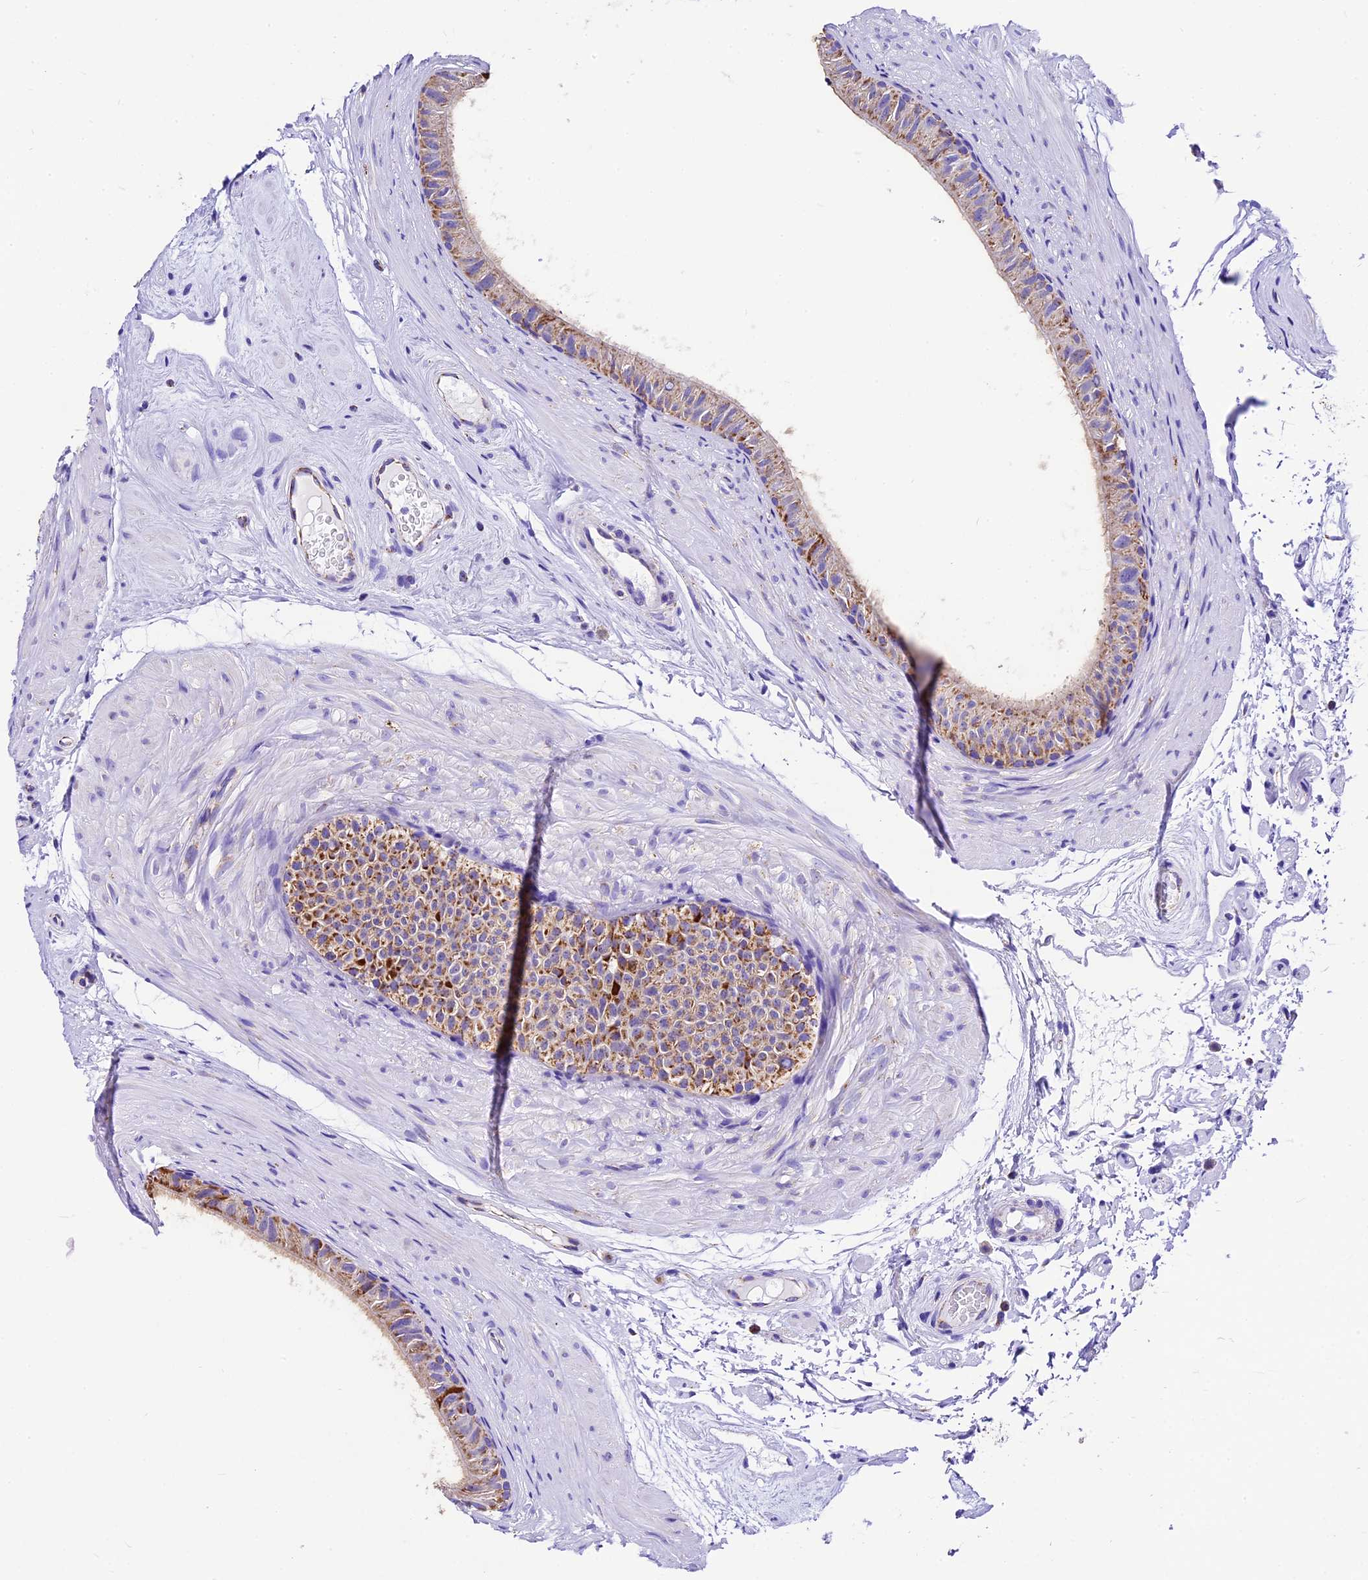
{"staining": {"intensity": "moderate", "quantity": "25%-75%", "location": "cytoplasmic/membranous"}, "tissue": "epididymis", "cell_type": "Glandular cells", "image_type": "normal", "snomed": [{"axis": "morphology", "description": "Normal tissue, NOS"}, {"axis": "topography", "description": "Epididymis"}], "caption": "Epididymis stained with immunohistochemistry displays moderate cytoplasmic/membranous staining in approximately 25%-75% of glandular cells.", "gene": "DCAF5", "patient": {"sex": "male", "age": 45}}